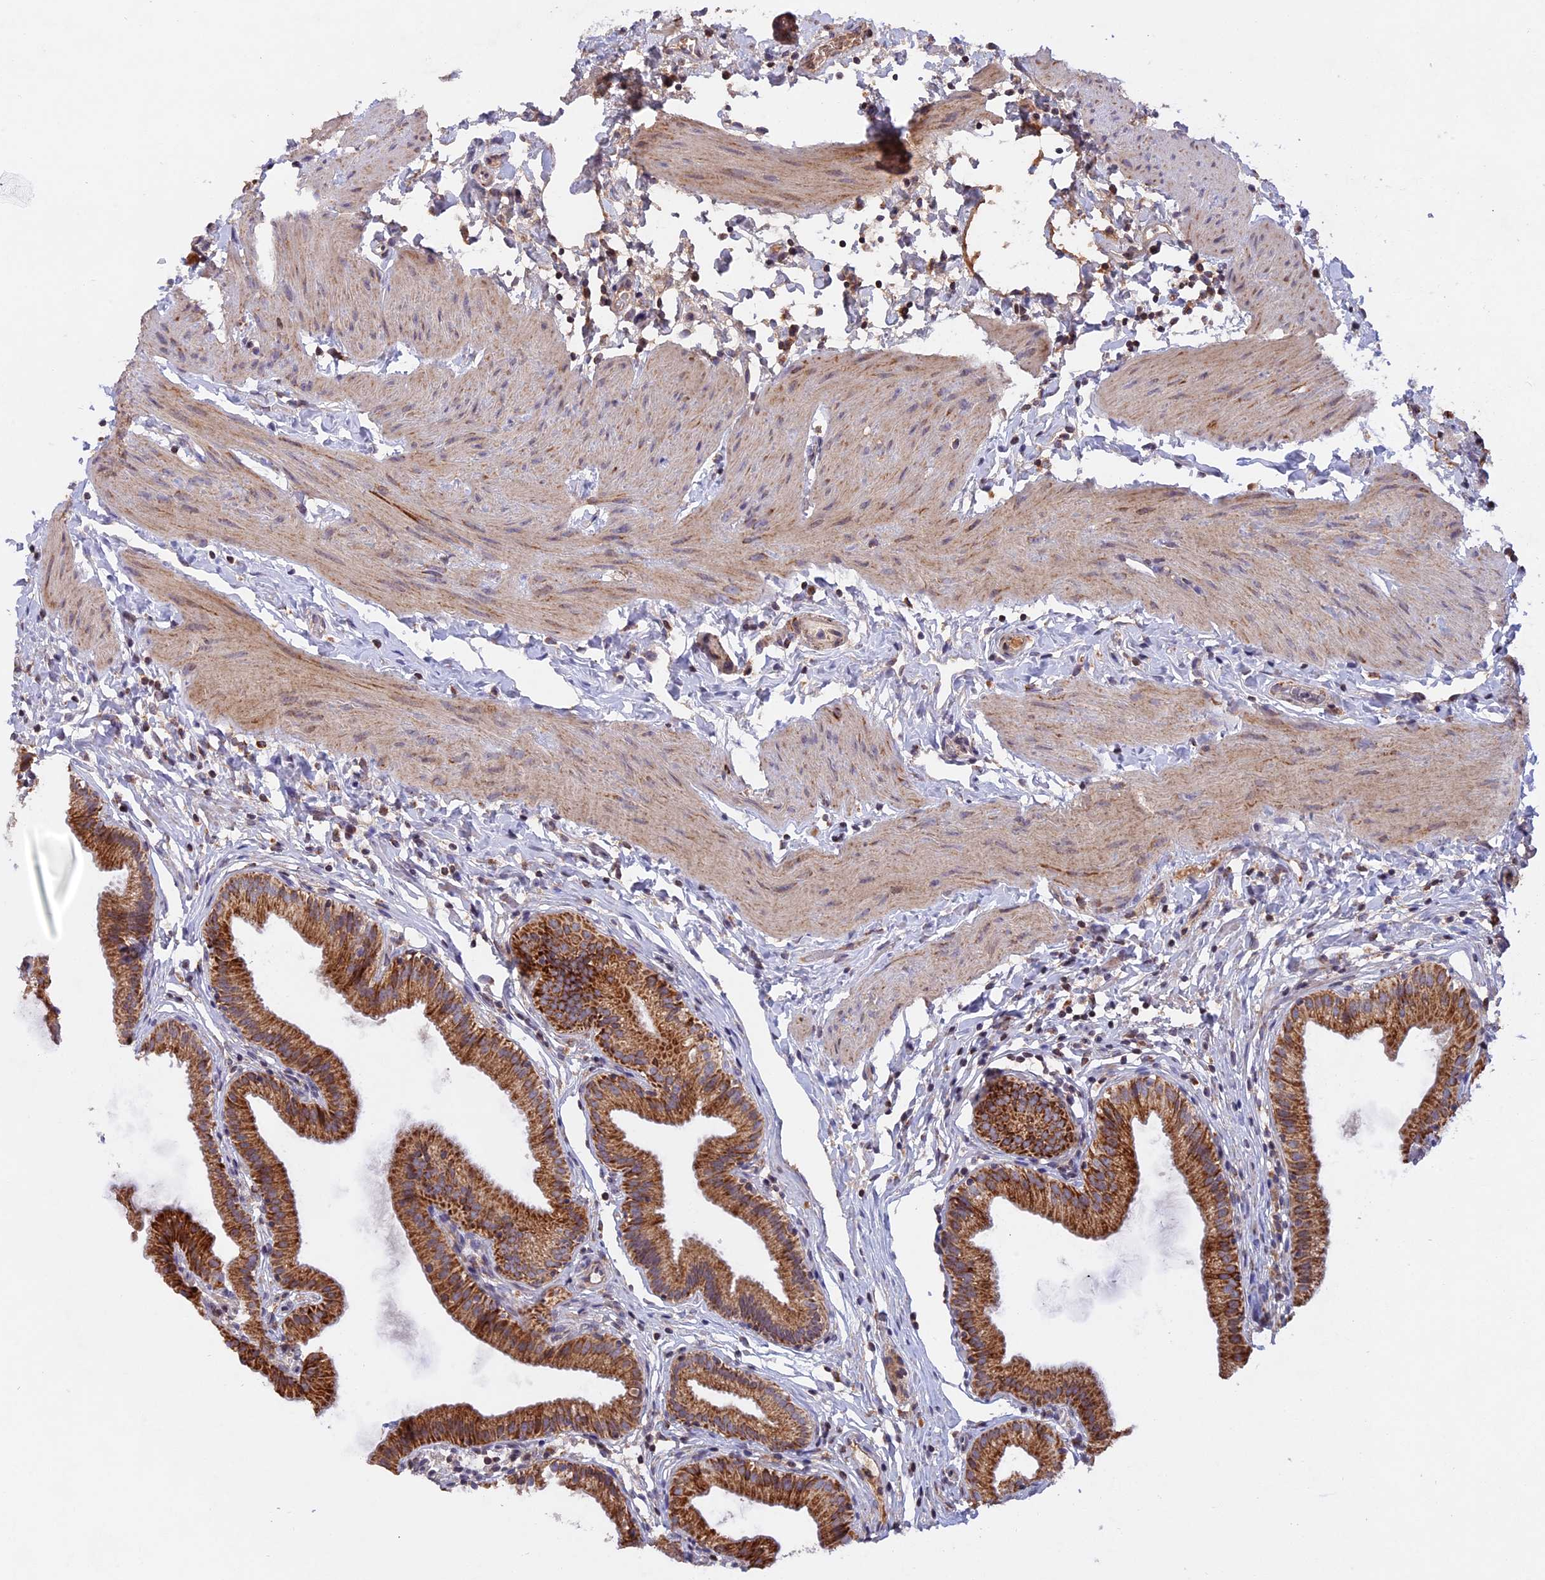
{"staining": {"intensity": "moderate", "quantity": ">75%", "location": "cytoplasmic/membranous"}, "tissue": "gallbladder", "cell_type": "Glandular cells", "image_type": "normal", "snomed": [{"axis": "morphology", "description": "Normal tissue, NOS"}, {"axis": "topography", "description": "Gallbladder"}], "caption": "The immunohistochemical stain shows moderate cytoplasmic/membranous staining in glandular cells of normal gallbladder. (DAB (3,3'-diaminobenzidine) = brown stain, brightfield microscopy at high magnification).", "gene": "MPV17L", "patient": {"sex": "female", "age": 46}}